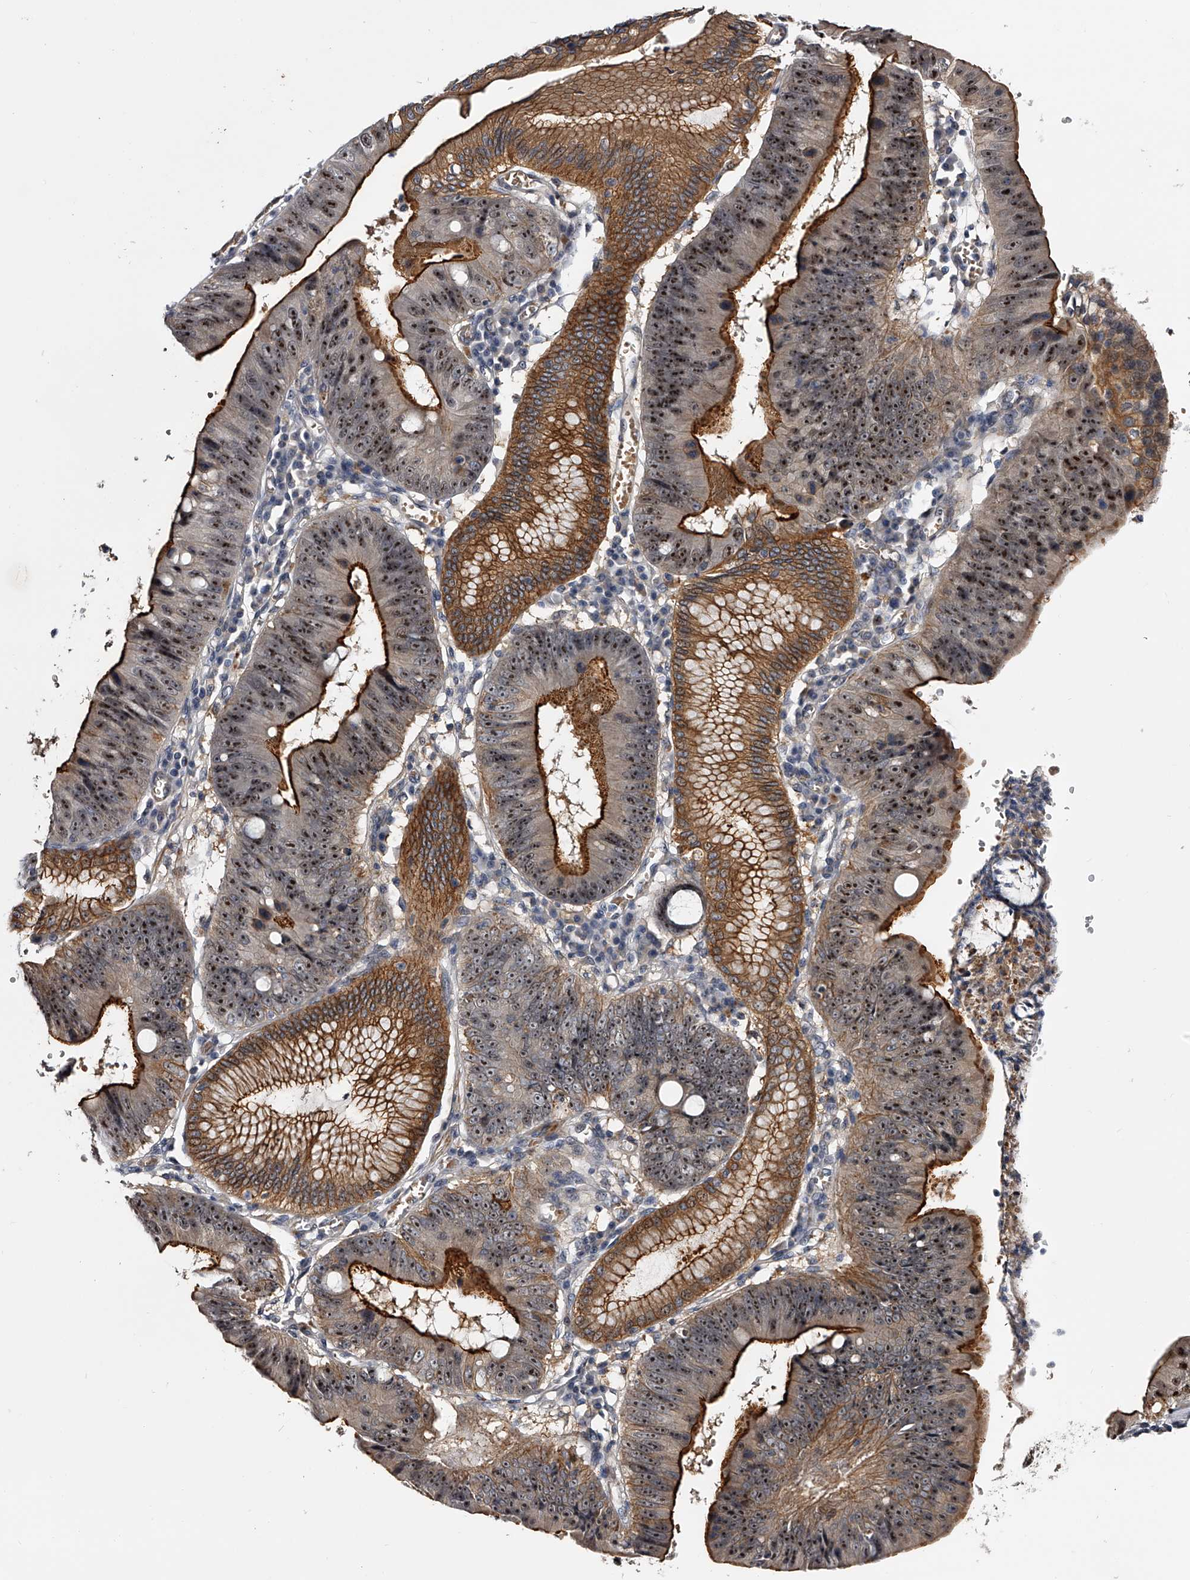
{"staining": {"intensity": "moderate", "quantity": ">75%", "location": "cytoplasmic/membranous,nuclear"}, "tissue": "stomach cancer", "cell_type": "Tumor cells", "image_type": "cancer", "snomed": [{"axis": "morphology", "description": "Adenocarcinoma, NOS"}, {"axis": "topography", "description": "Stomach"}], "caption": "Brown immunohistochemical staining in adenocarcinoma (stomach) exhibits moderate cytoplasmic/membranous and nuclear positivity in approximately >75% of tumor cells.", "gene": "MDN1", "patient": {"sex": "male", "age": 59}}